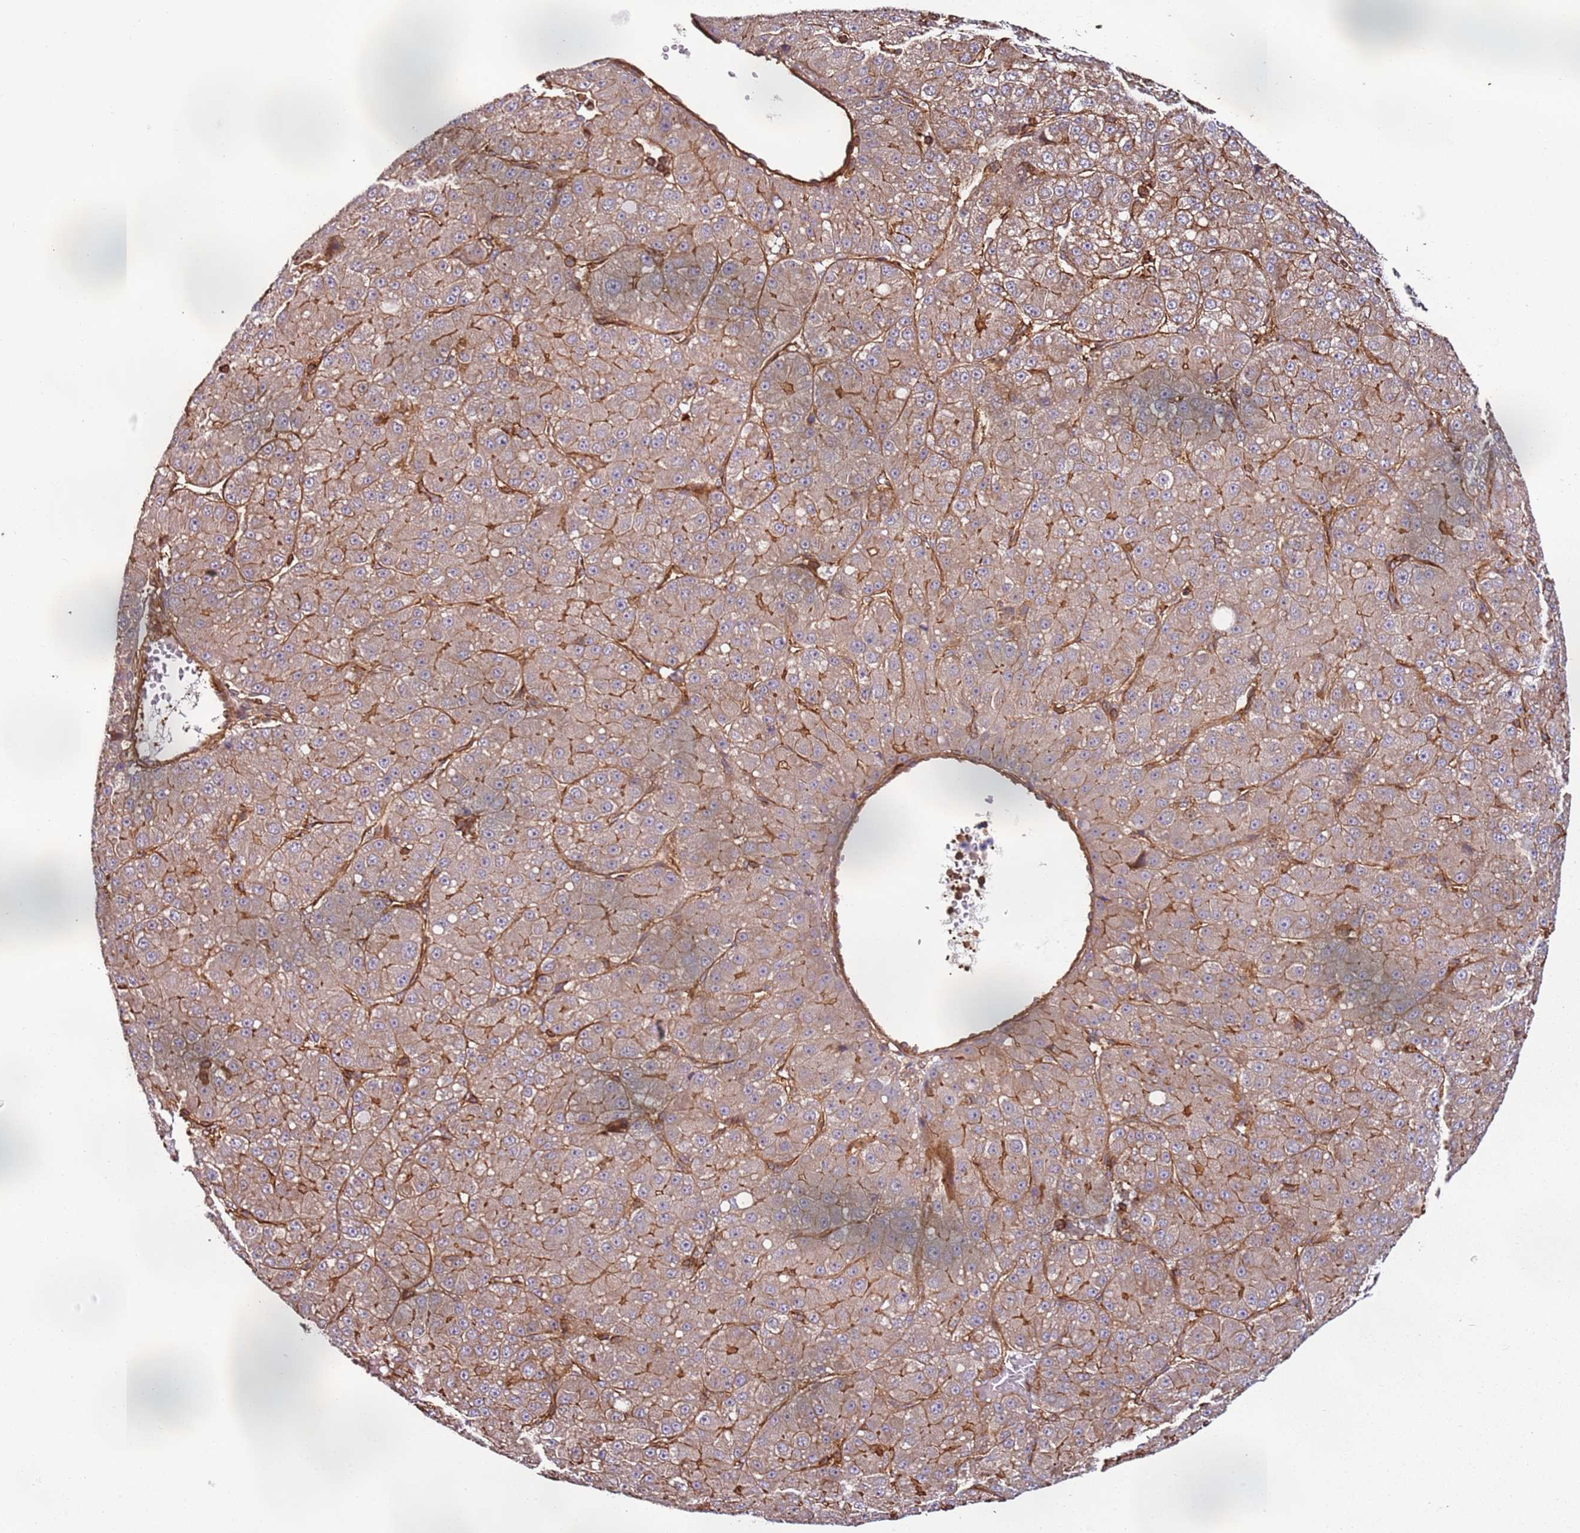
{"staining": {"intensity": "weak", "quantity": "25%-75%", "location": "cytoplasmic/membranous"}, "tissue": "liver cancer", "cell_type": "Tumor cells", "image_type": "cancer", "snomed": [{"axis": "morphology", "description": "Carcinoma, Hepatocellular, NOS"}, {"axis": "topography", "description": "Liver"}], "caption": "Protein analysis of liver cancer tissue displays weak cytoplasmic/membranous positivity in approximately 25%-75% of tumor cells.", "gene": "CYP2U1", "patient": {"sex": "male", "age": 67}}